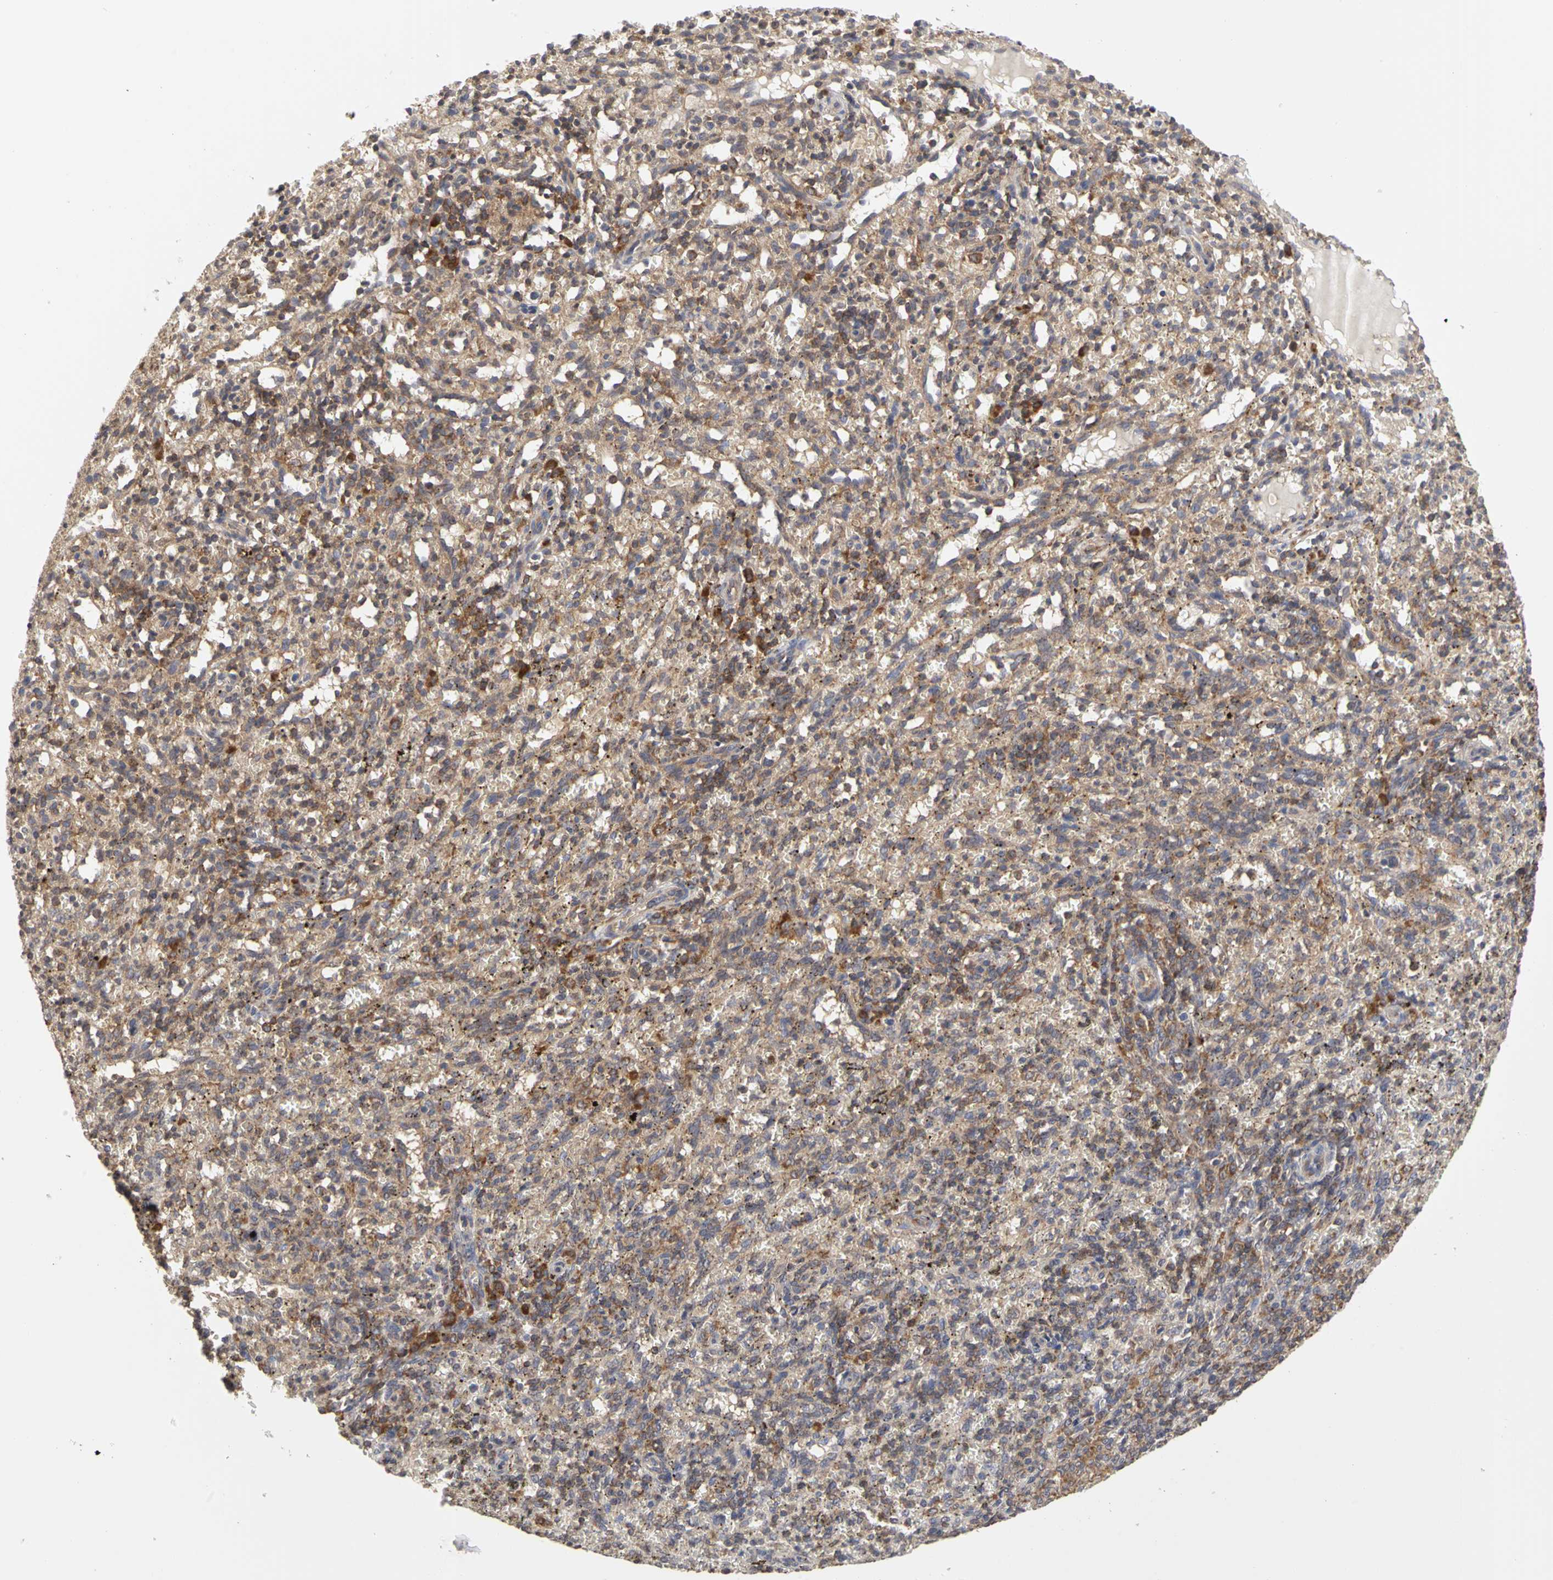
{"staining": {"intensity": "weak", "quantity": ">75%", "location": "cytoplasmic/membranous"}, "tissue": "spleen", "cell_type": "Cells in red pulp", "image_type": "normal", "snomed": [{"axis": "morphology", "description": "Normal tissue, NOS"}, {"axis": "topography", "description": "Spleen"}], "caption": "A brown stain labels weak cytoplasmic/membranous expression of a protein in cells in red pulp of unremarkable spleen. The protein is shown in brown color, while the nuclei are stained blue.", "gene": "IRAK1", "patient": {"sex": "female", "age": 10}}